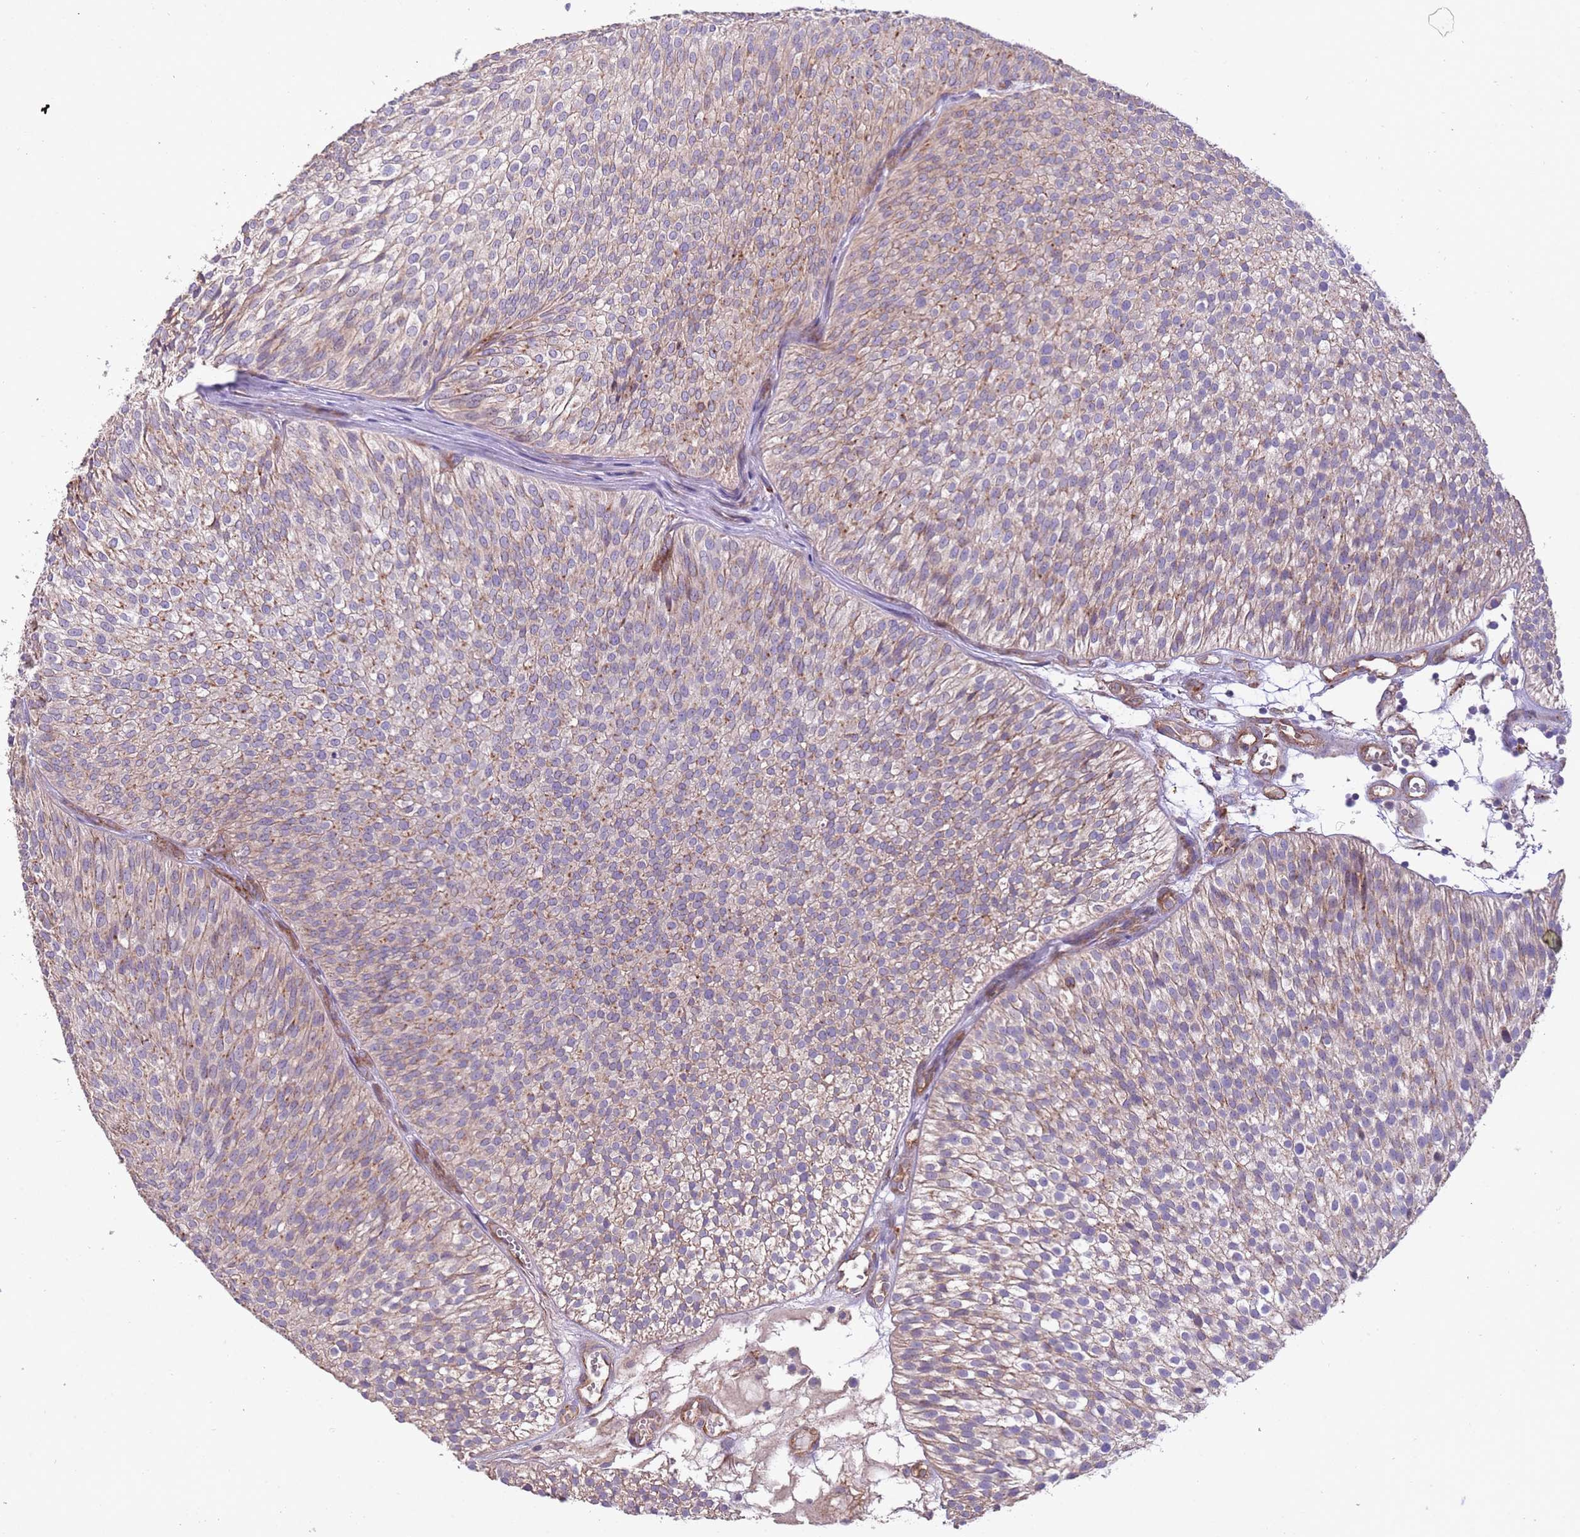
{"staining": {"intensity": "moderate", "quantity": "<25%", "location": "cytoplasmic/membranous"}, "tissue": "urothelial cancer", "cell_type": "Tumor cells", "image_type": "cancer", "snomed": [{"axis": "morphology", "description": "Urothelial carcinoma, Low grade"}, {"axis": "topography", "description": "Urinary bladder"}], "caption": "This image shows immunohistochemistry (IHC) staining of urothelial cancer, with low moderate cytoplasmic/membranous positivity in about <25% of tumor cells.", "gene": "DOCK6", "patient": {"sex": "male", "age": 91}}